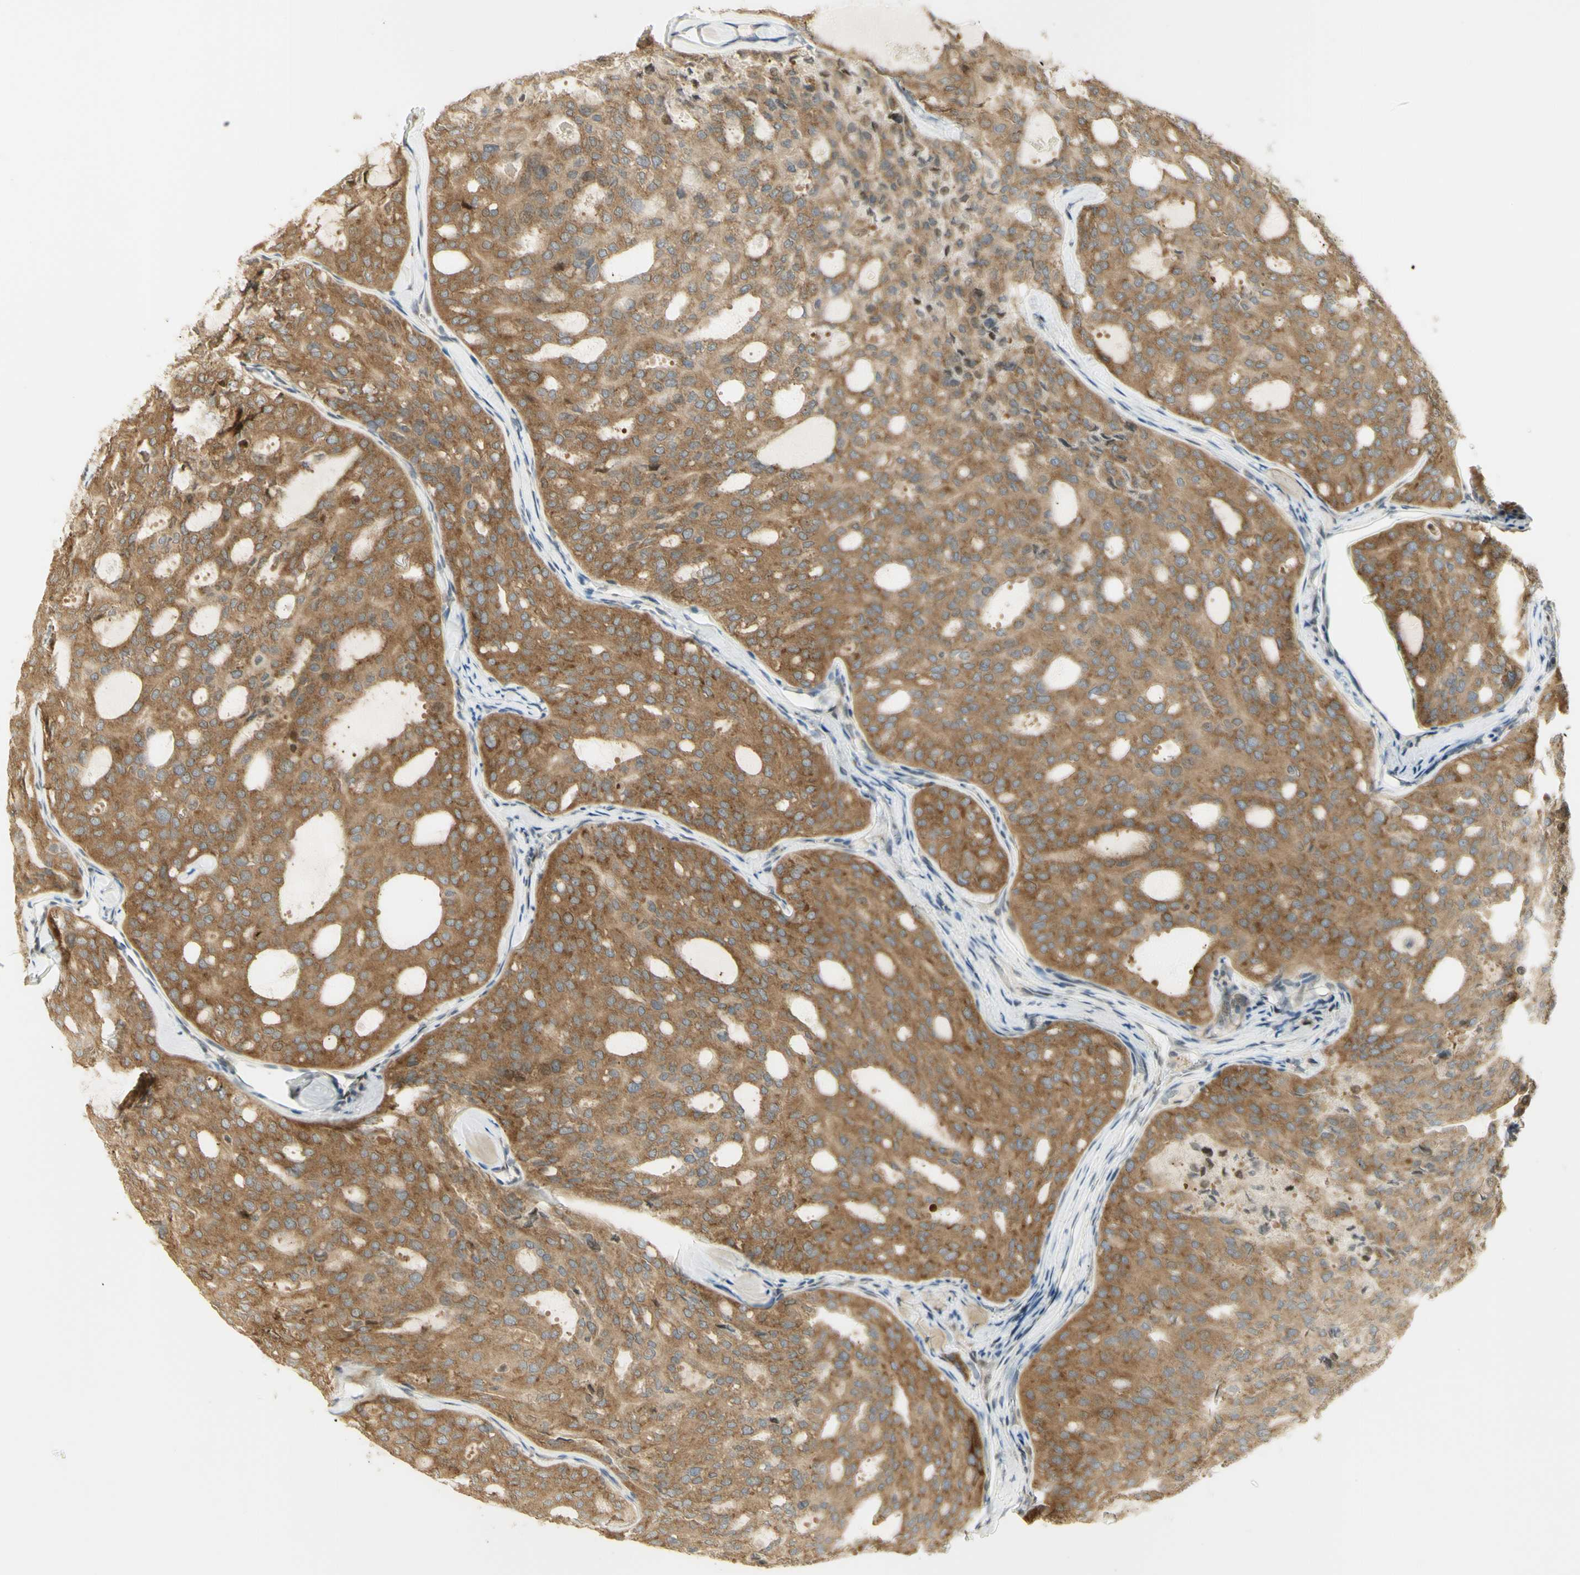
{"staining": {"intensity": "moderate", "quantity": ">75%", "location": "cytoplasmic/membranous"}, "tissue": "thyroid cancer", "cell_type": "Tumor cells", "image_type": "cancer", "snomed": [{"axis": "morphology", "description": "Follicular adenoma carcinoma, NOS"}, {"axis": "topography", "description": "Thyroid gland"}], "caption": "Protein positivity by immunohistochemistry demonstrates moderate cytoplasmic/membranous expression in approximately >75% of tumor cells in thyroid cancer. The protein of interest is stained brown, and the nuclei are stained in blue (DAB IHC with brightfield microscopy, high magnification).", "gene": "KIF11", "patient": {"sex": "male", "age": 75}}